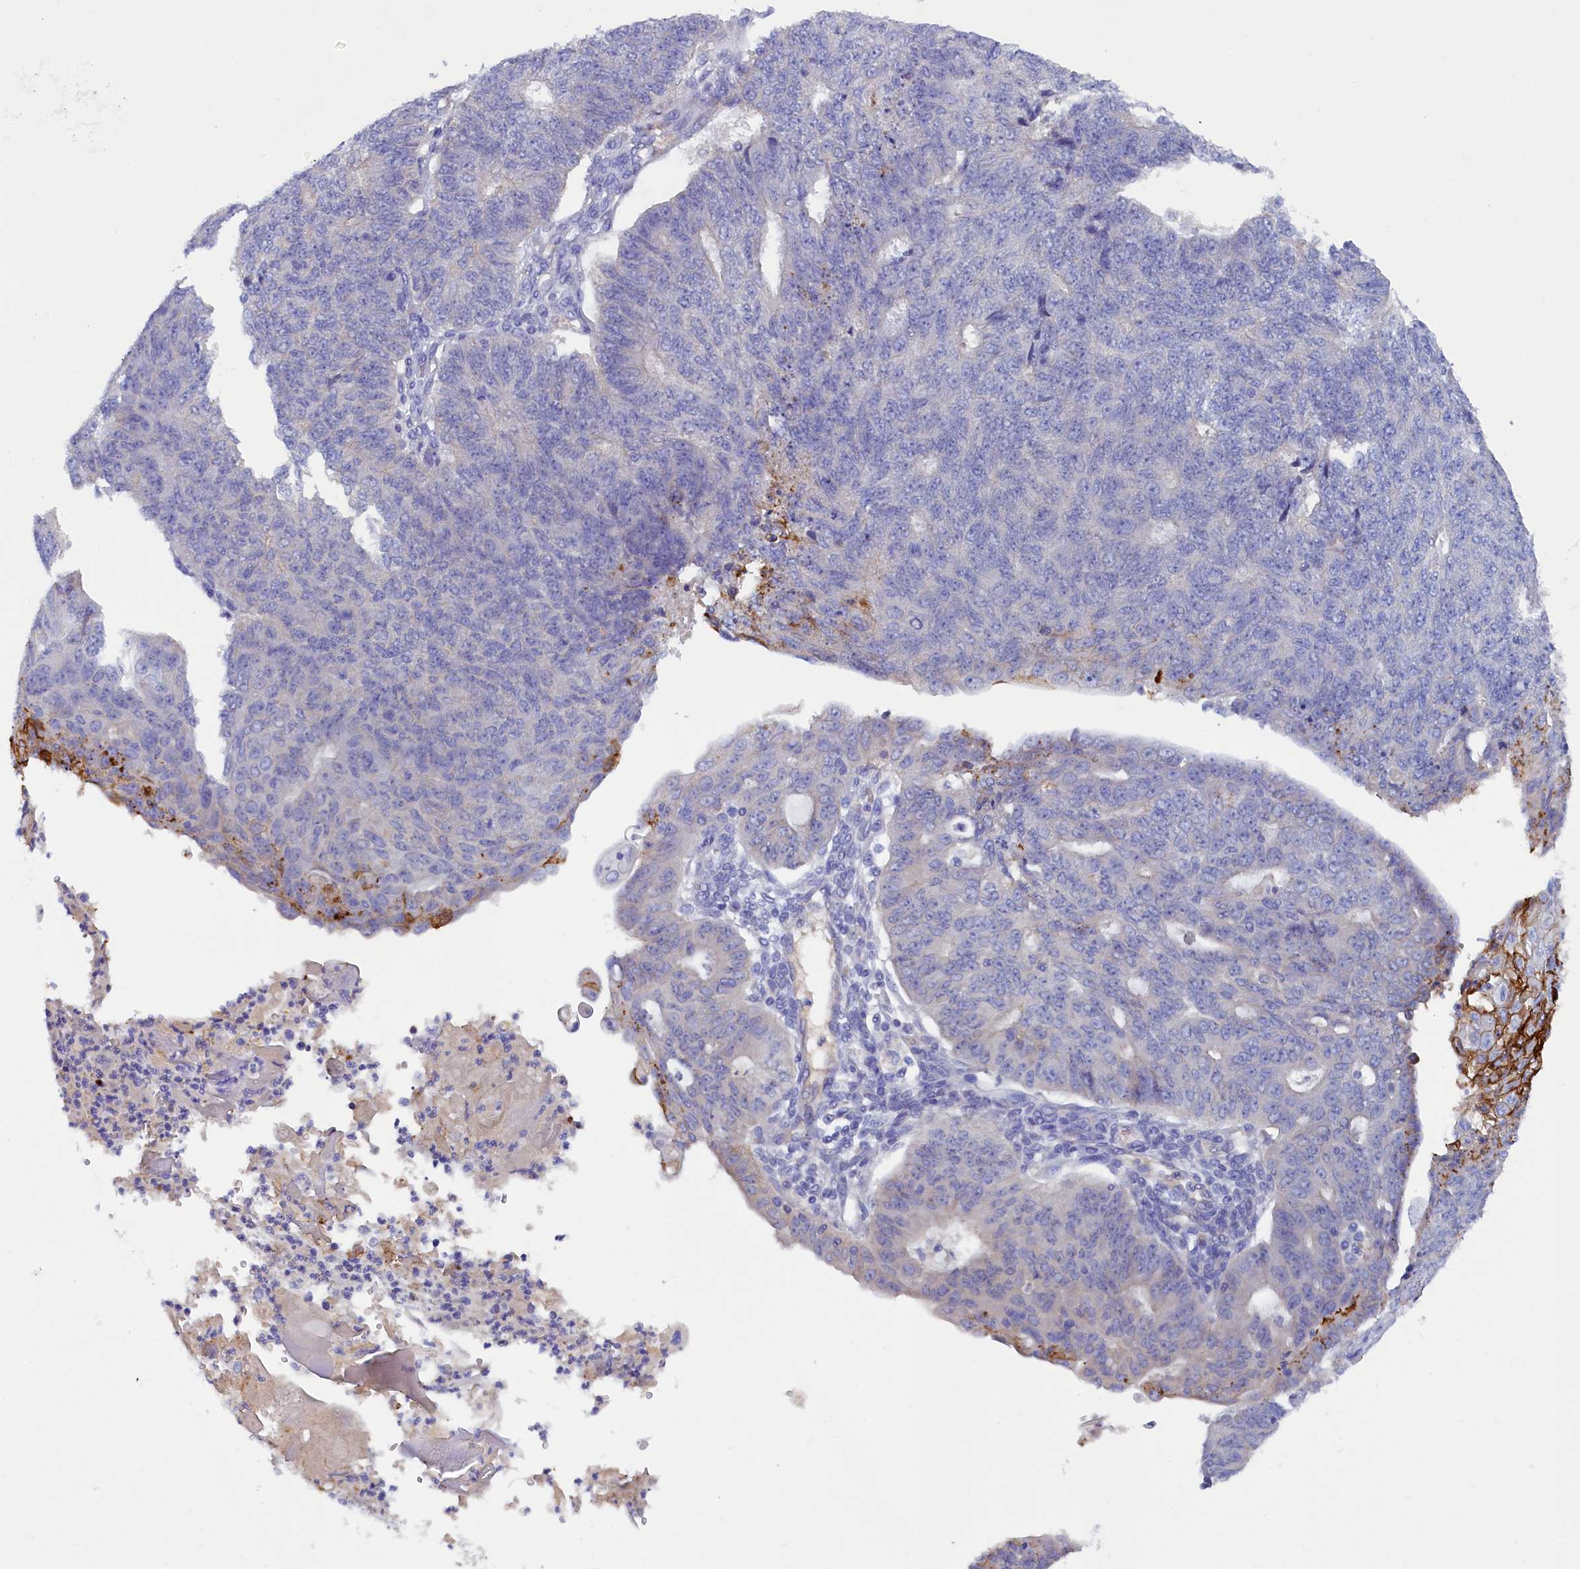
{"staining": {"intensity": "strong", "quantity": "<25%", "location": "cytoplasmic/membranous"}, "tissue": "endometrial cancer", "cell_type": "Tumor cells", "image_type": "cancer", "snomed": [{"axis": "morphology", "description": "Adenocarcinoma, NOS"}, {"axis": "topography", "description": "Endometrium"}], "caption": "This is an image of immunohistochemistry (IHC) staining of endometrial adenocarcinoma, which shows strong staining in the cytoplasmic/membranous of tumor cells.", "gene": "MYADML2", "patient": {"sex": "female", "age": 32}}